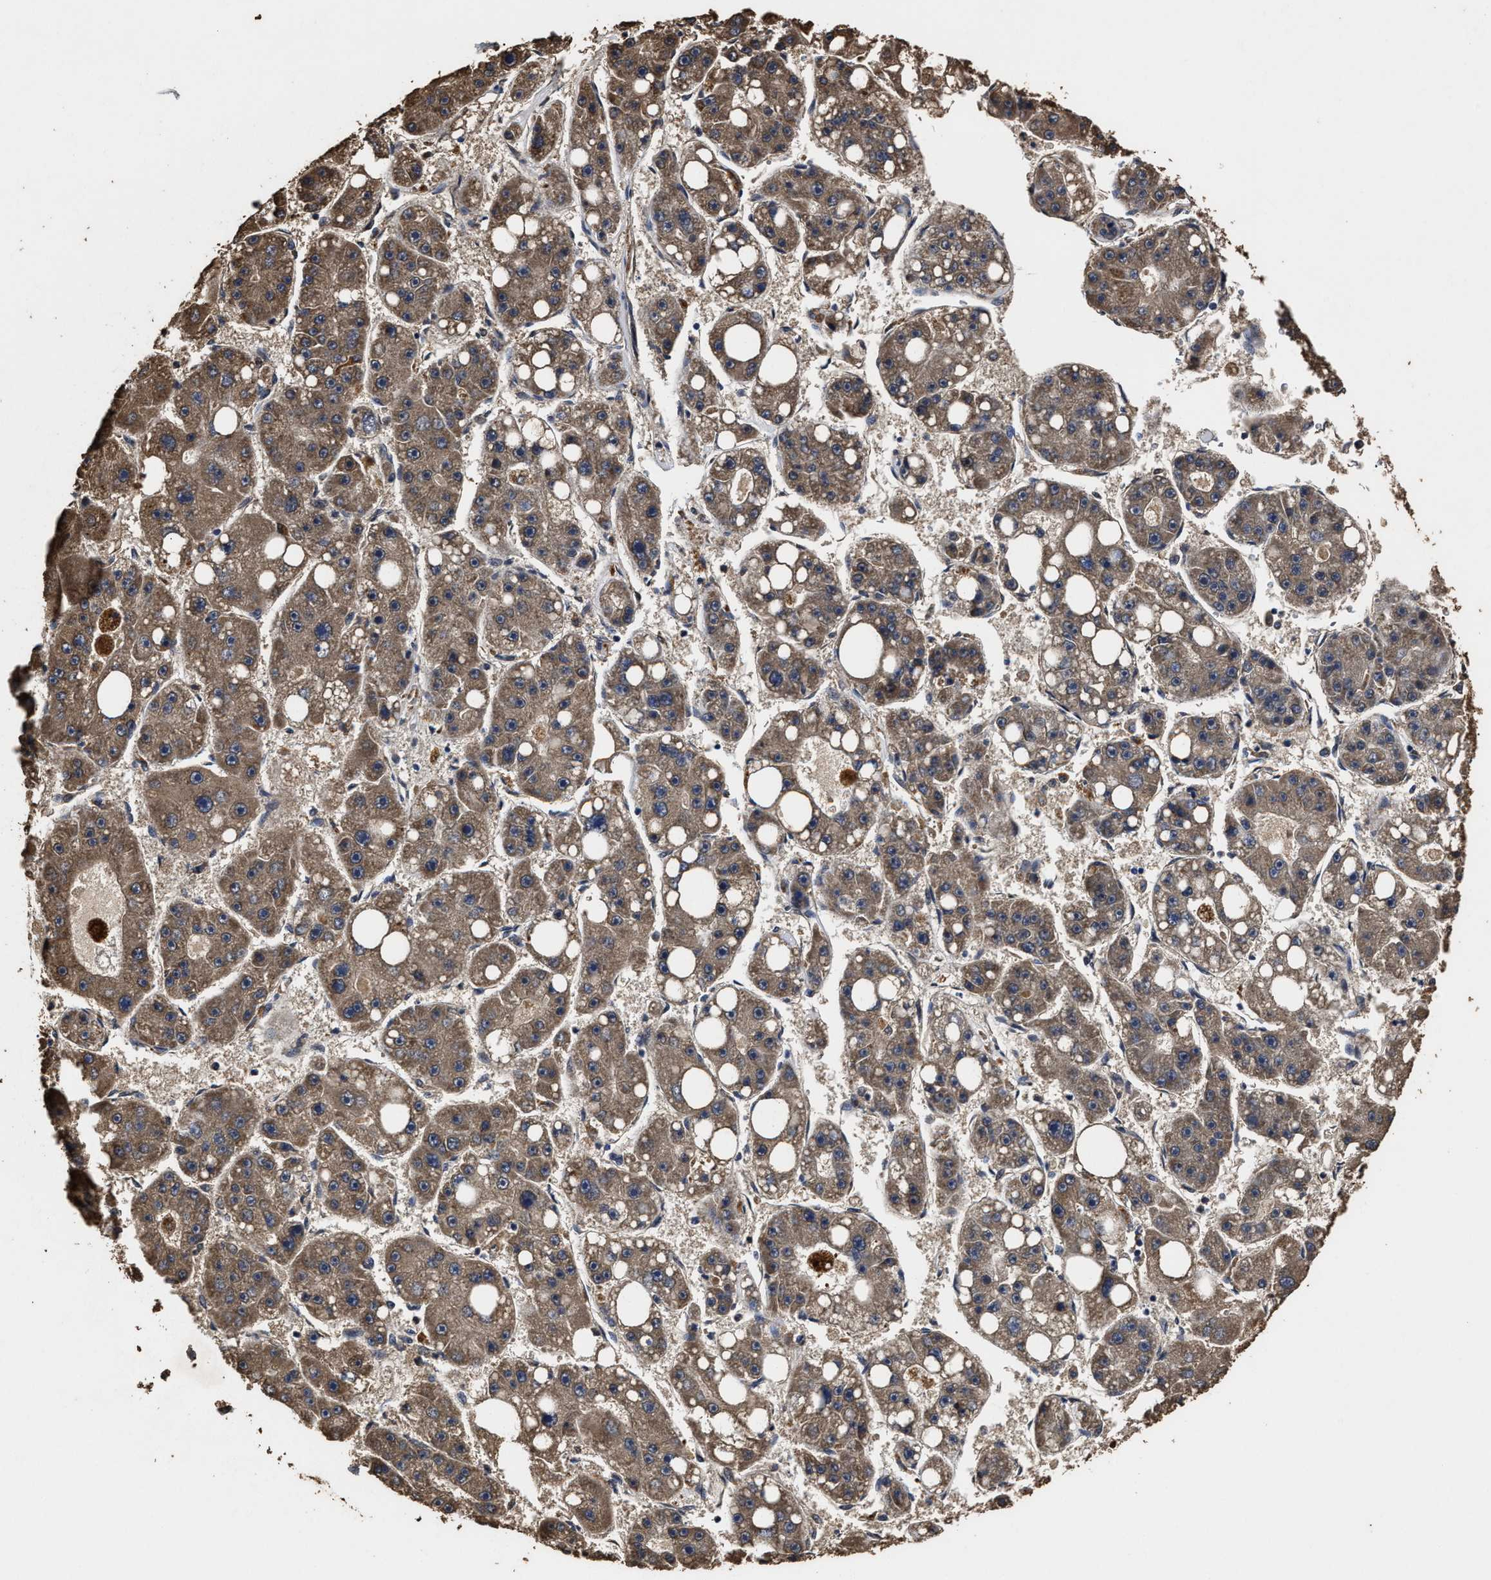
{"staining": {"intensity": "moderate", "quantity": ">75%", "location": "cytoplasmic/membranous"}, "tissue": "liver cancer", "cell_type": "Tumor cells", "image_type": "cancer", "snomed": [{"axis": "morphology", "description": "Carcinoma, Hepatocellular, NOS"}, {"axis": "topography", "description": "Liver"}], "caption": "Hepatocellular carcinoma (liver) stained with DAB immunohistochemistry displays medium levels of moderate cytoplasmic/membranous positivity in about >75% of tumor cells.", "gene": "PPM1K", "patient": {"sex": "female", "age": 61}}